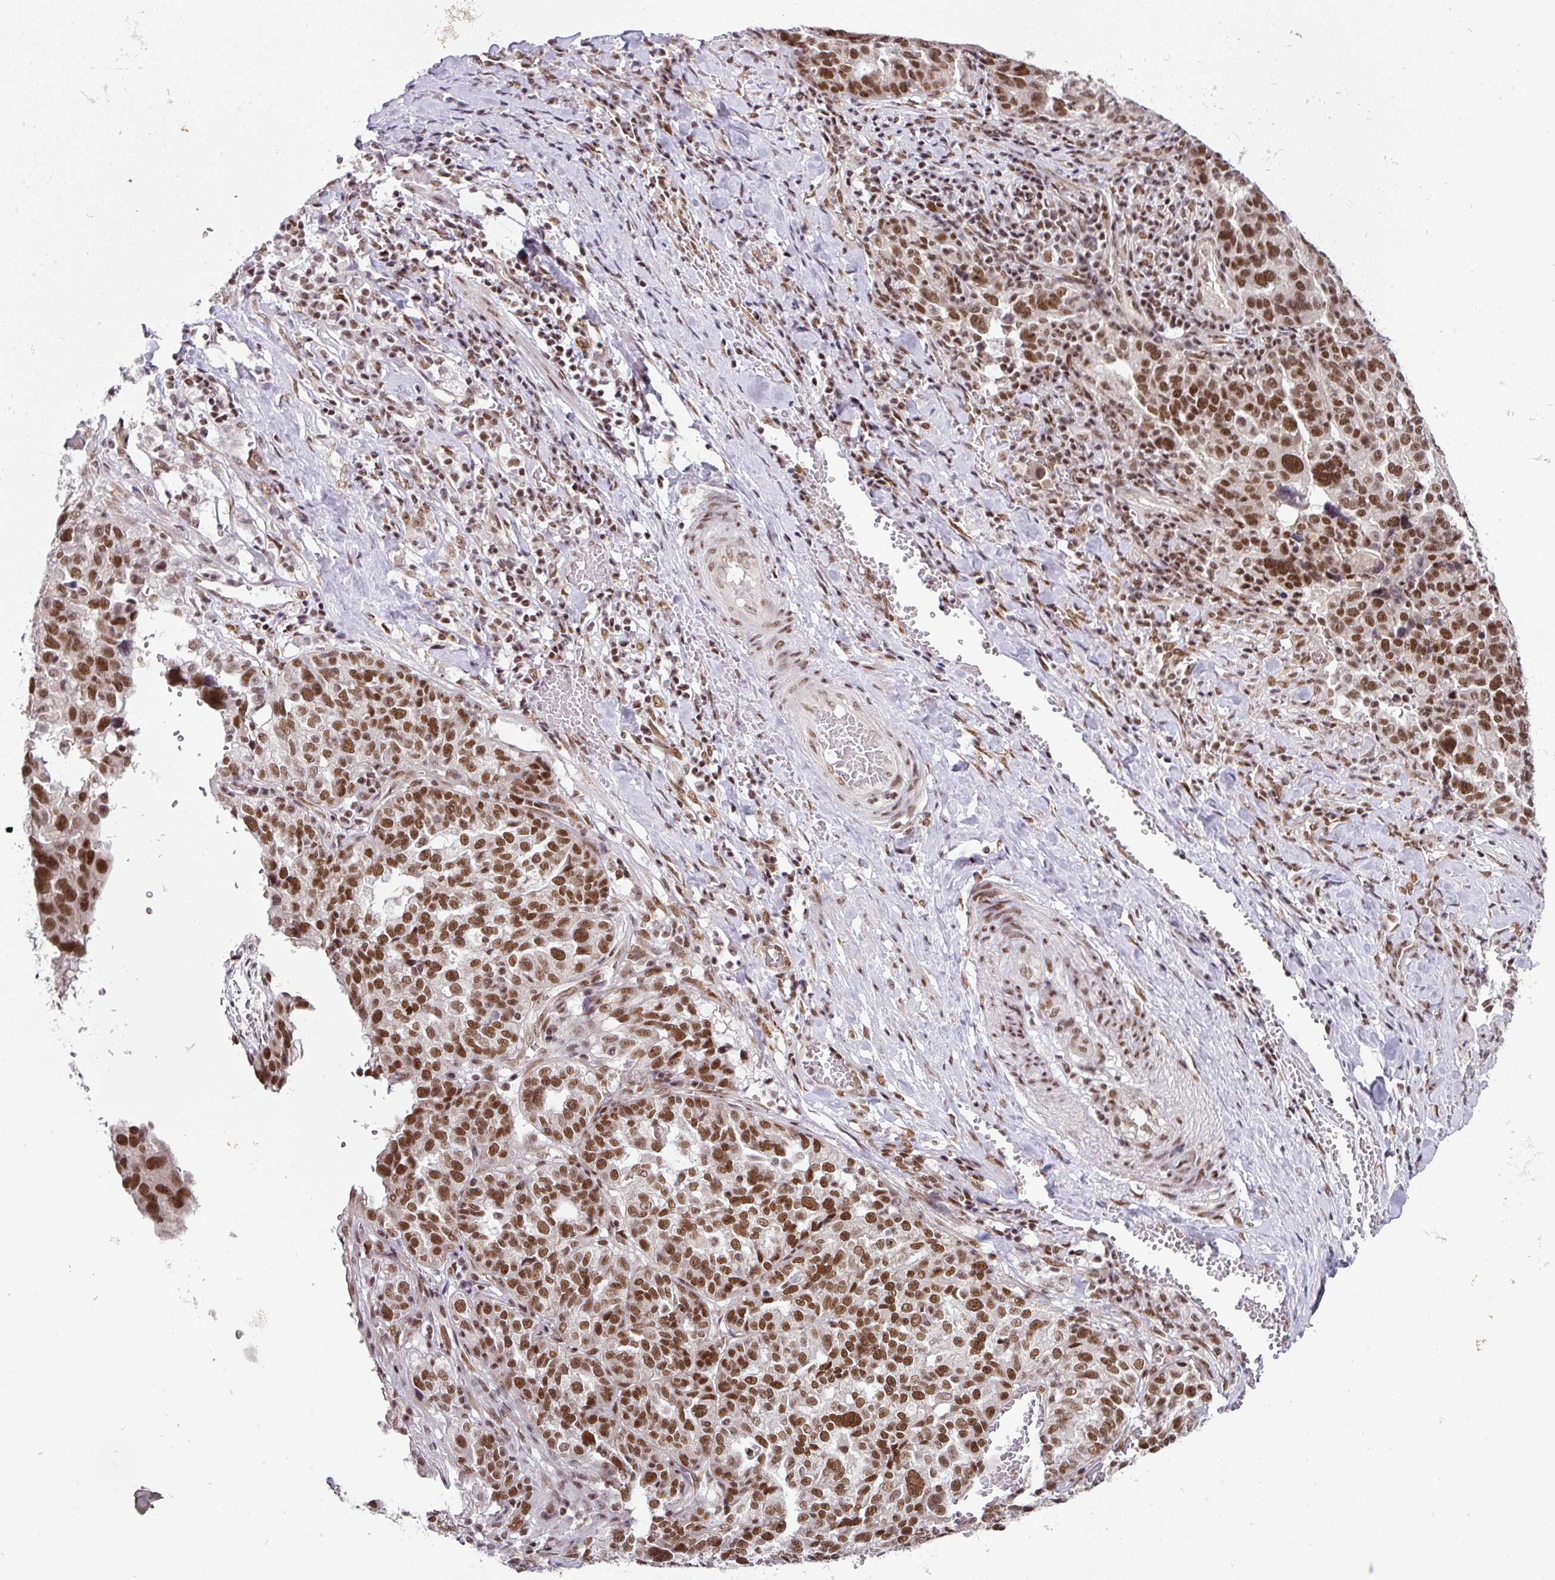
{"staining": {"intensity": "strong", "quantity": ">75%", "location": "nuclear"}, "tissue": "ovarian cancer", "cell_type": "Tumor cells", "image_type": "cancer", "snomed": [{"axis": "morphology", "description": "Cystadenocarcinoma, serous, NOS"}, {"axis": "topography", "description": "Ovary"}], "caption": "Brown immunohistochemical staining in ovarian cancer reveals strong nuclear staining in about >75% of tumor cells.", "gene": "NFYA", "patient": {"sex": "female", "age": 59}}